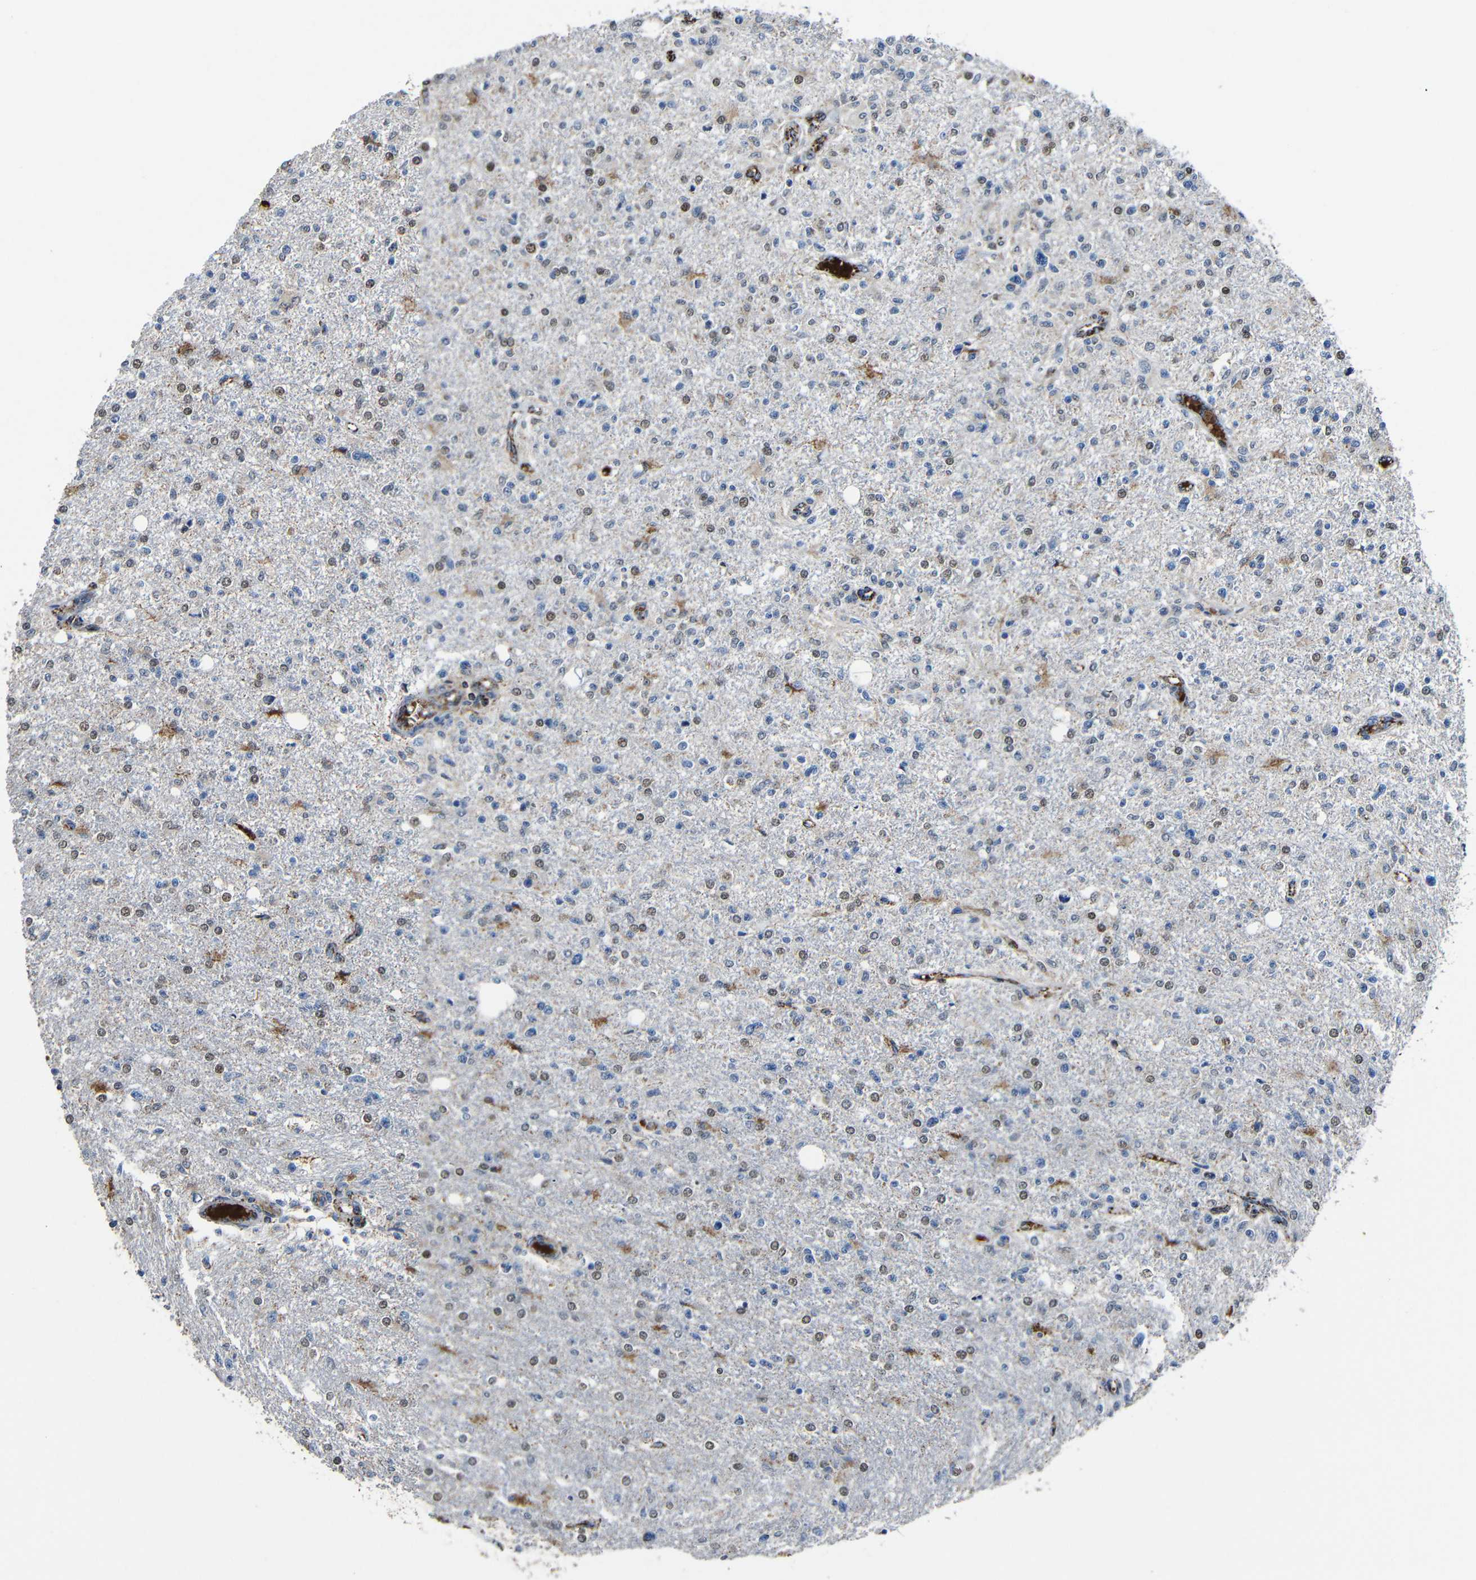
{"staining": {"intensity": "weak", "quantity": "25%-75%", "location": "nuclear"}, "tissue": "glioma", "cell_type": "Tumor cells", "image_type": "cancer", "snomed": [{"axis": "morphology", "description": "Glioma, malignant, High grade"}, {"axis": "topography", "description": "Cerebral cortex"}], "caption": "IHC of human glioma demonstrates low levels of weak nuclear staining in about 25%-75% of tumor cells. IHC stains the protein of interest in brown and the nuclei are stained blue.", "gene": "CA5B", "patient": {"sex": "male", "age": 76}}